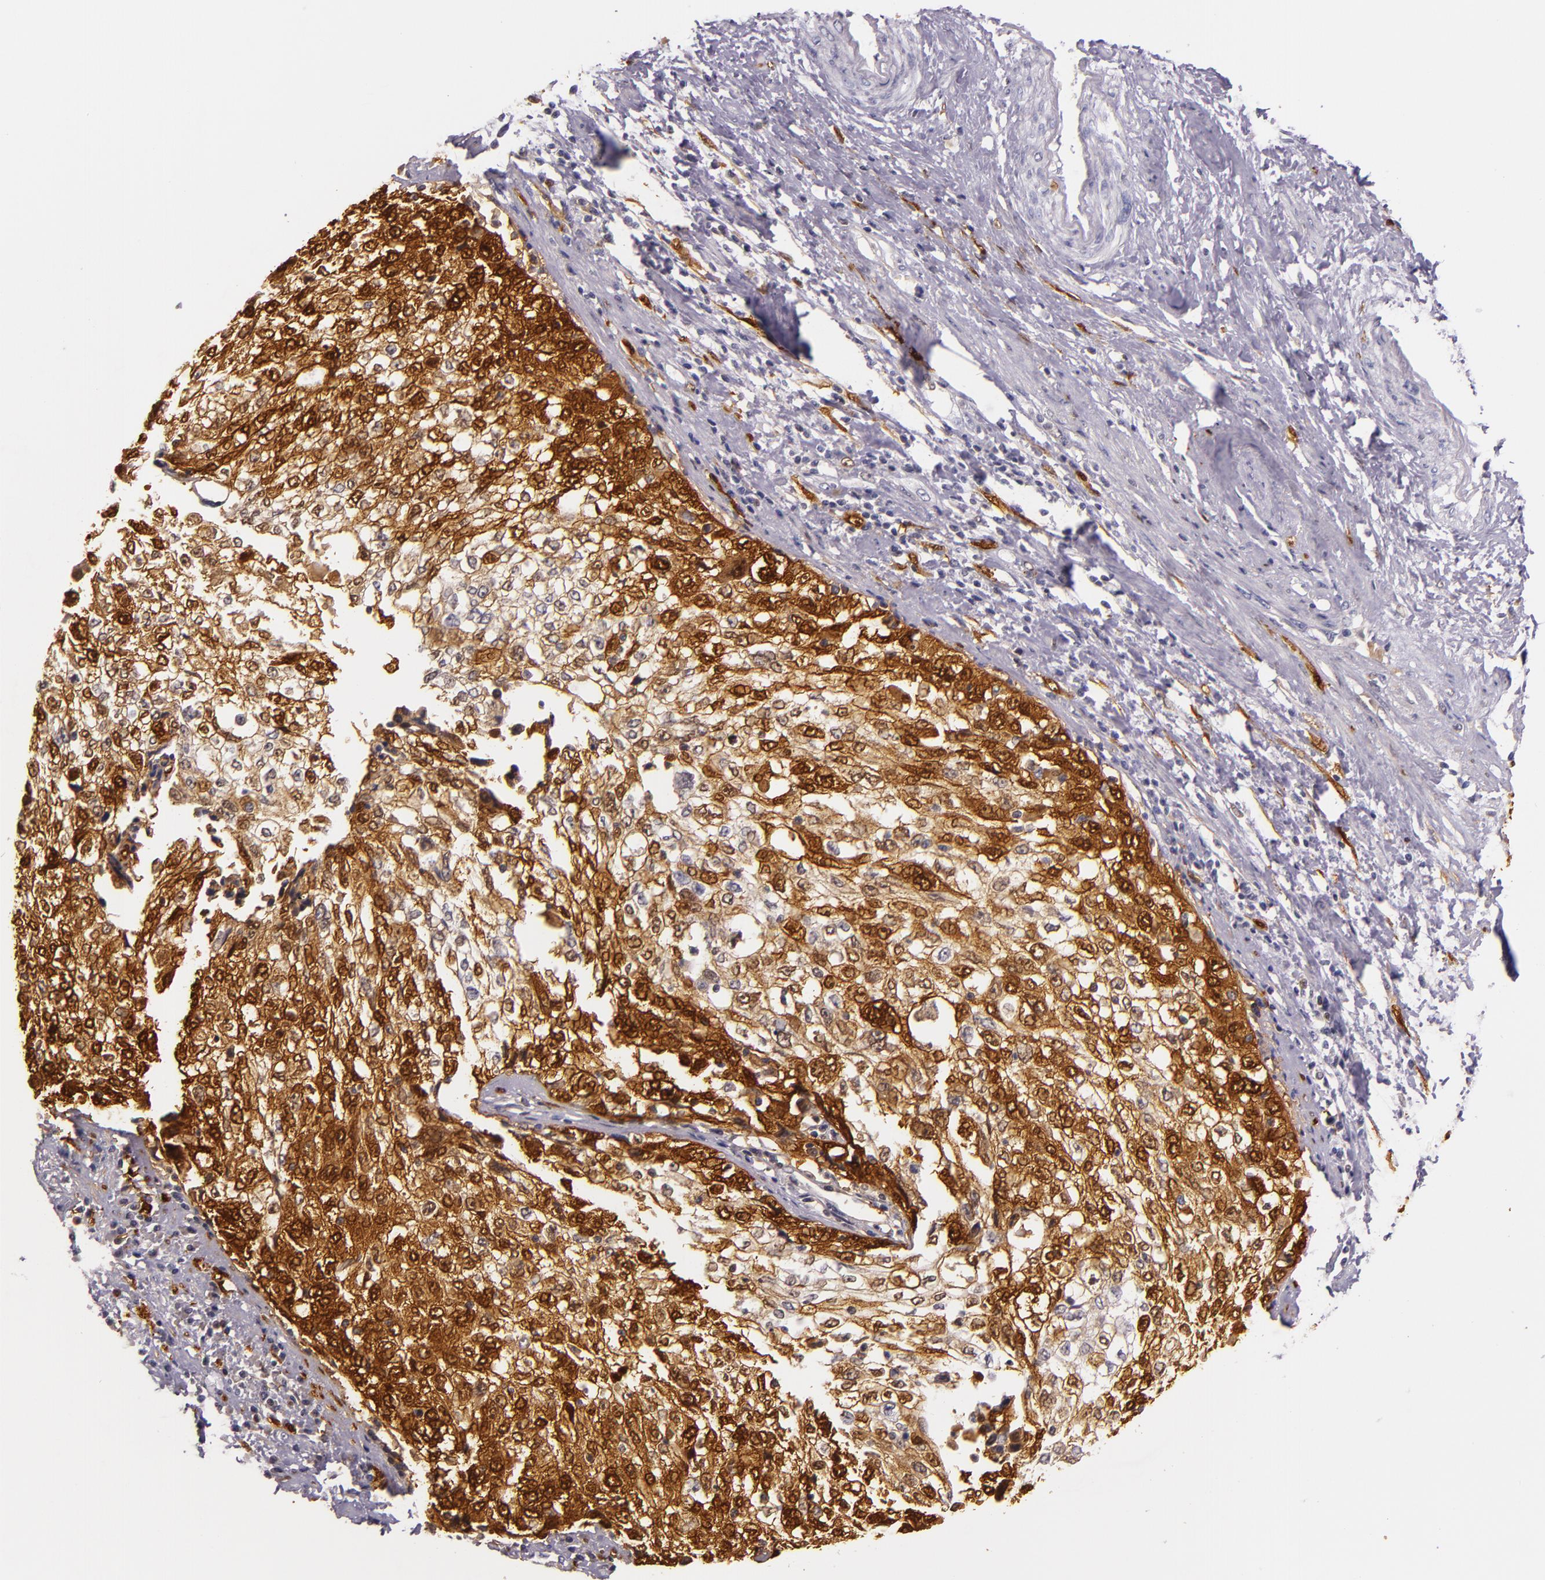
{"staining": {"intensity": "strong", "quantity": ">75%", "location": "cytoplasmic/membranous,nuclear"}, "tissue": "cervical cancer", "cell_type": "Tumor cells", "image_type": "cancer", "snomed": [{"axis": "morphology", "description": "Squamous cell carcinoma, NOS"}, {"axis": "topography", "description": "Cervix"}], "caption": "Immunohistochemical staining of human squamous cell carcinoma (cervical) shows strong cytoplasmic/membranous and nuclear protein positivity in approximately >75% of tumor cells. The protein is stained brown, and the nuclei are stained in blue (DAB IHC with brightfield microscopy, high magnification).", "gene": "MT1A", "patient": {"sex": "female", "age": 57}}